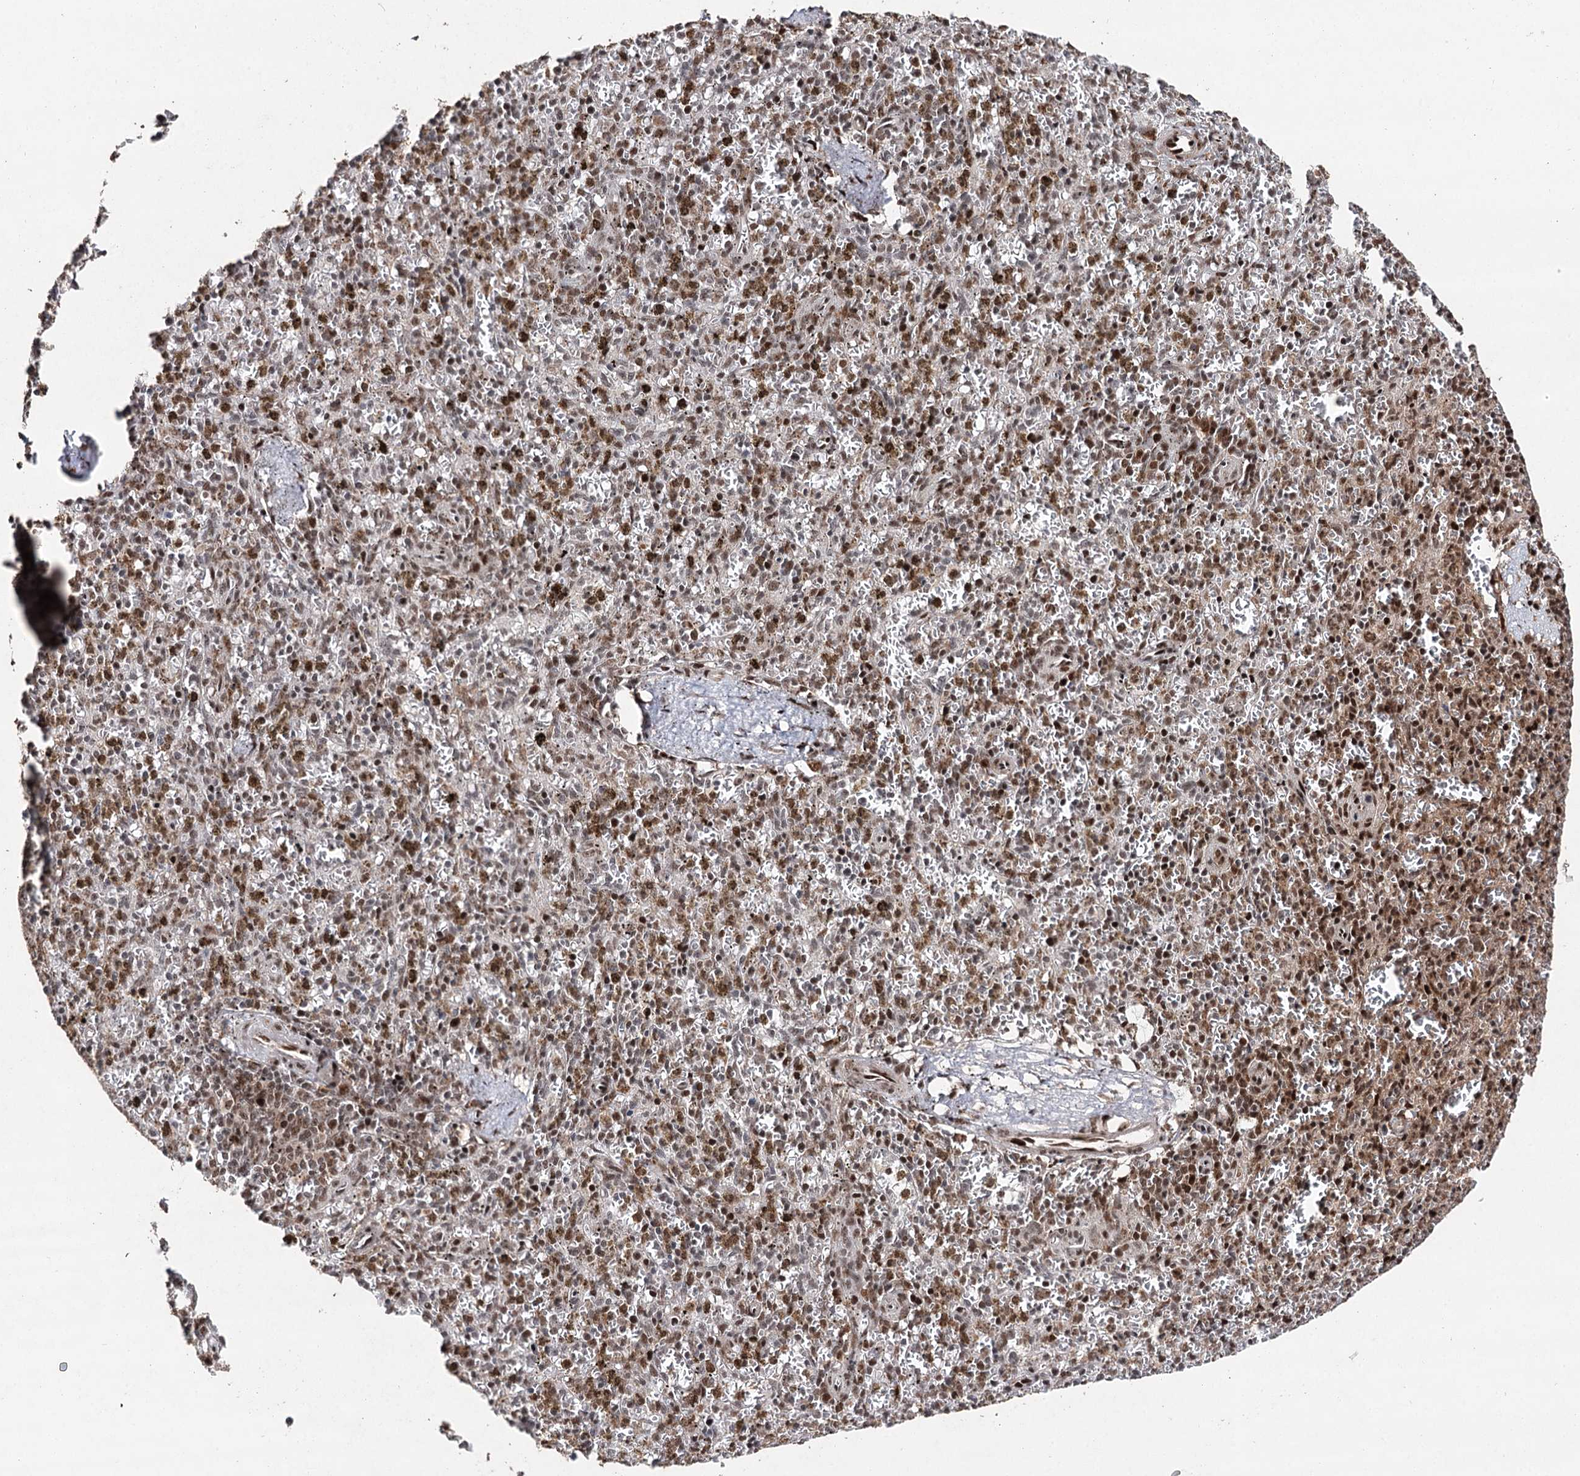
{"staining": {"intensity": "moderate", "quantity": "25%-75%", "location": "cytoplasmic/membranous,nuclear"}, "tissue": "spleen", "cell_type": "Cells in red pulp", "image_type": "normal", "snomed": [{"axis": "morphology", "description": "Normal tissue, NOS"}, {"axis": "topography", "description": "Spleen"}], "caption": "Spleen stained with immunohistochemistry (IHC) displays moderate cytoplasmic/membranous,nuclear positivity in about 25%-75% of cells in red pulp.", "gene": "PDCD4", "patient": {"sex": "male", "age": 72}}